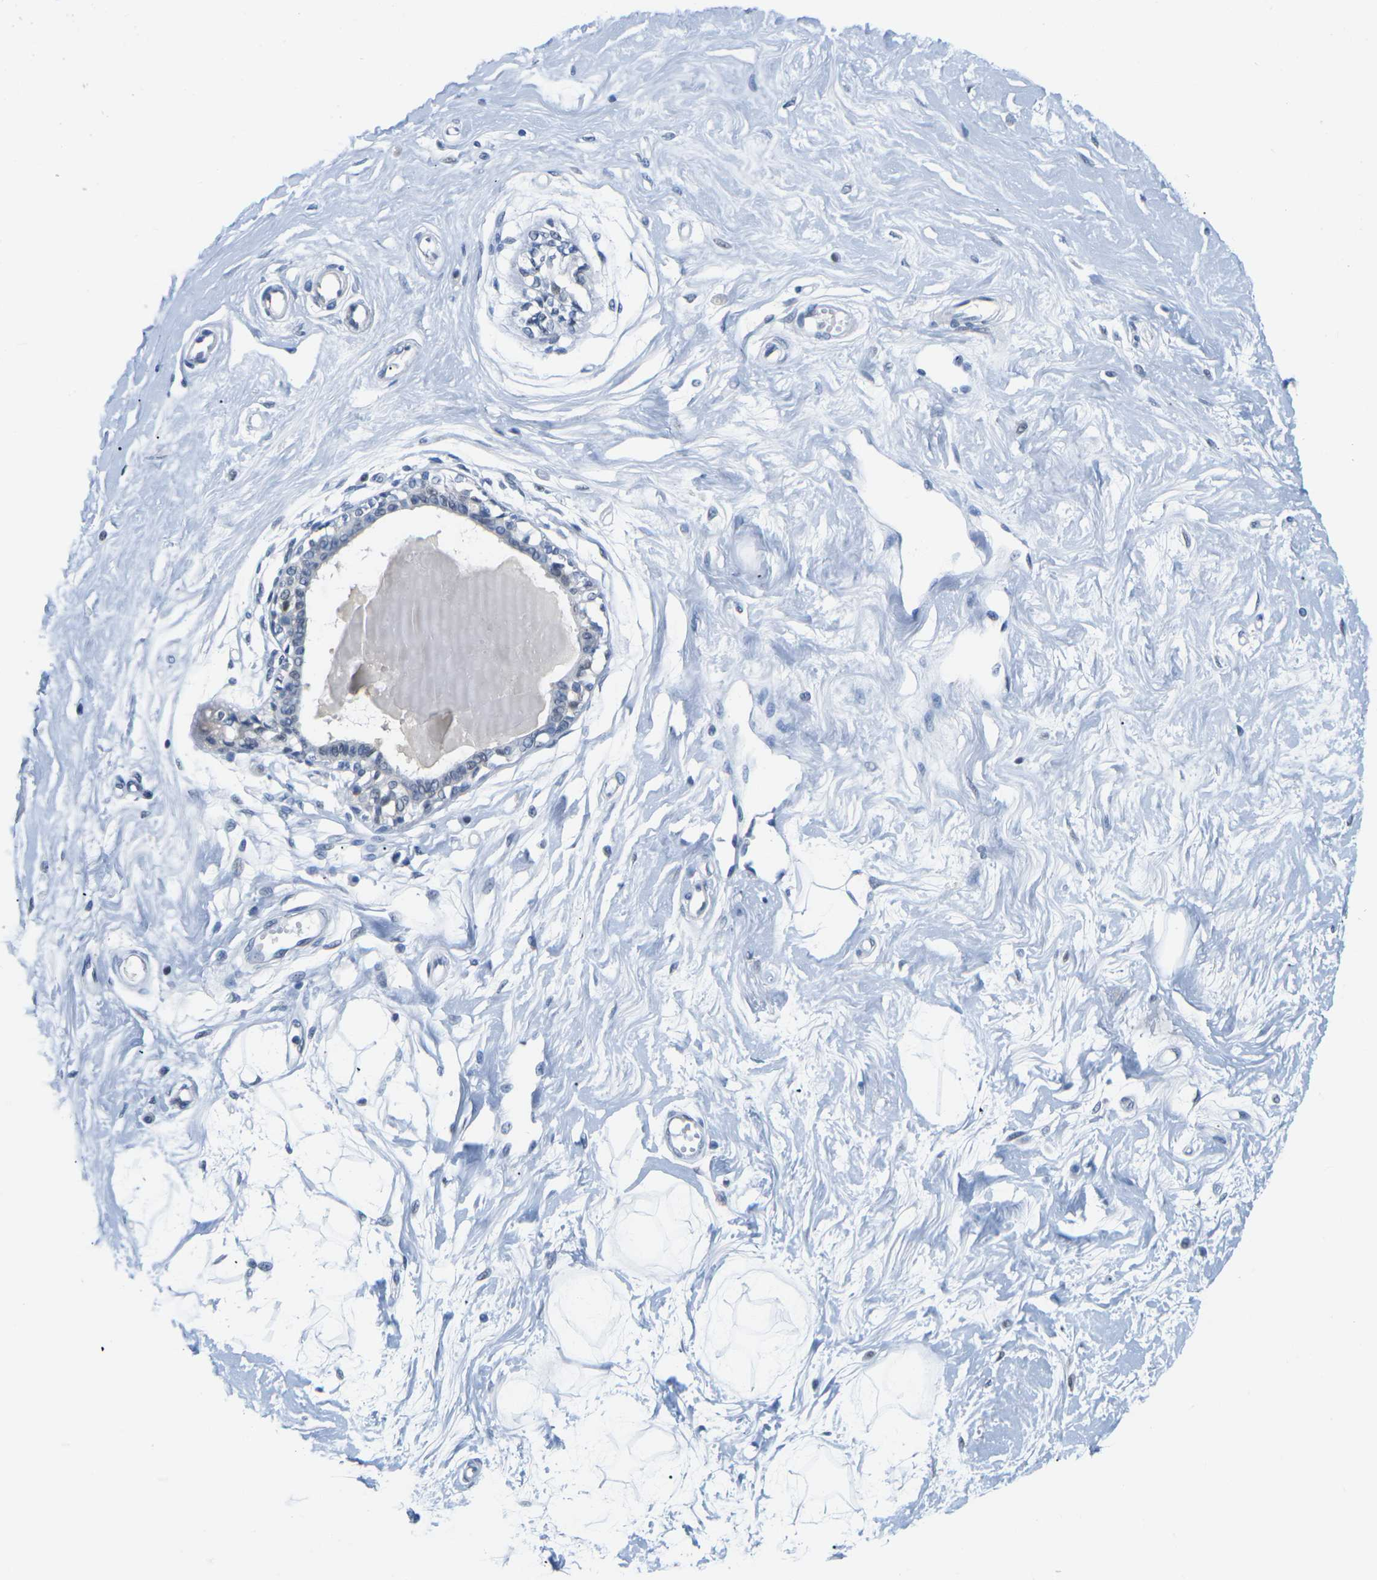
{"staining": {"intensity": "negative", "quantity": "none", "location": "none"}, "tissue": "breast", "cell_type": "Adipocytes", "image_type": "normal", "snomed": [{"axis": "morphology", "description": "Normal tissue, NOS"}, {"axis": "topography", "description": "Breast"}], "caption": "Immunohistochemistry (IHC) of unremarkable human breast displays no positivity in adipocytes. The staining was performed using DAB (3,3'-diaminobenzidine) to visualize the protein expression in brown, while the nuclei were stained in blue with hematoxylin (Magnification: 20x).", "gene": "UBA7", "patient": {"sex": "female", "age": 45}}